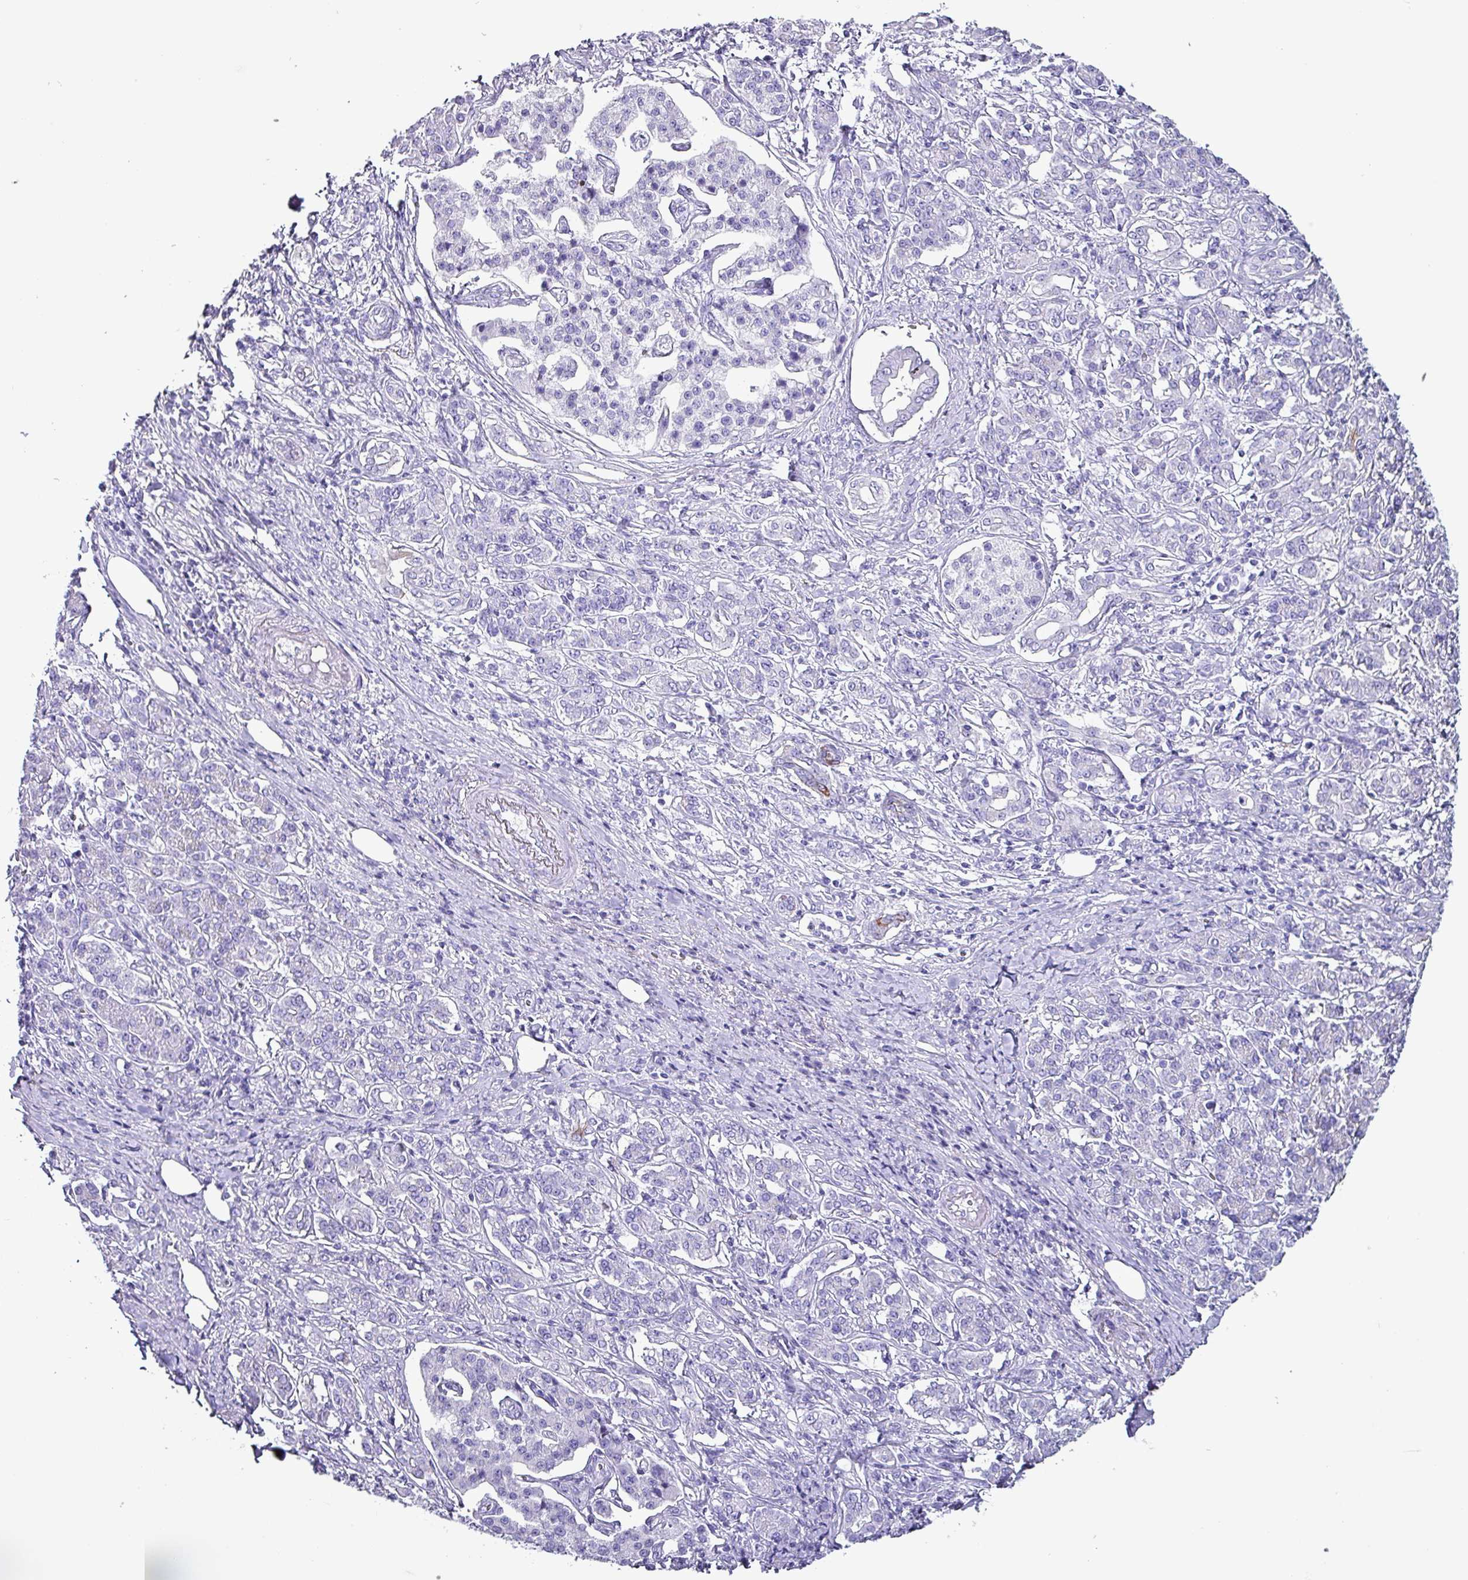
{"staining": {"intensity": "negative", "quantity": "none", "location": "none"}, "tissue": "pancreatic cancer", "cell_type": "Tumor cells", "image_type": "cancer", "snomed": [{"axis": "morphology", "description": "Adenocarcinoma, NOS"}, {"axis": "topography", "description": "Pancreas"}], "caption": "The photomicrograph reveals no significant expression in tumor cells of adenocarcinoma (pancreatic).", "gene": "KRT6C", "patient": {"sex": "male", "age": 63}}